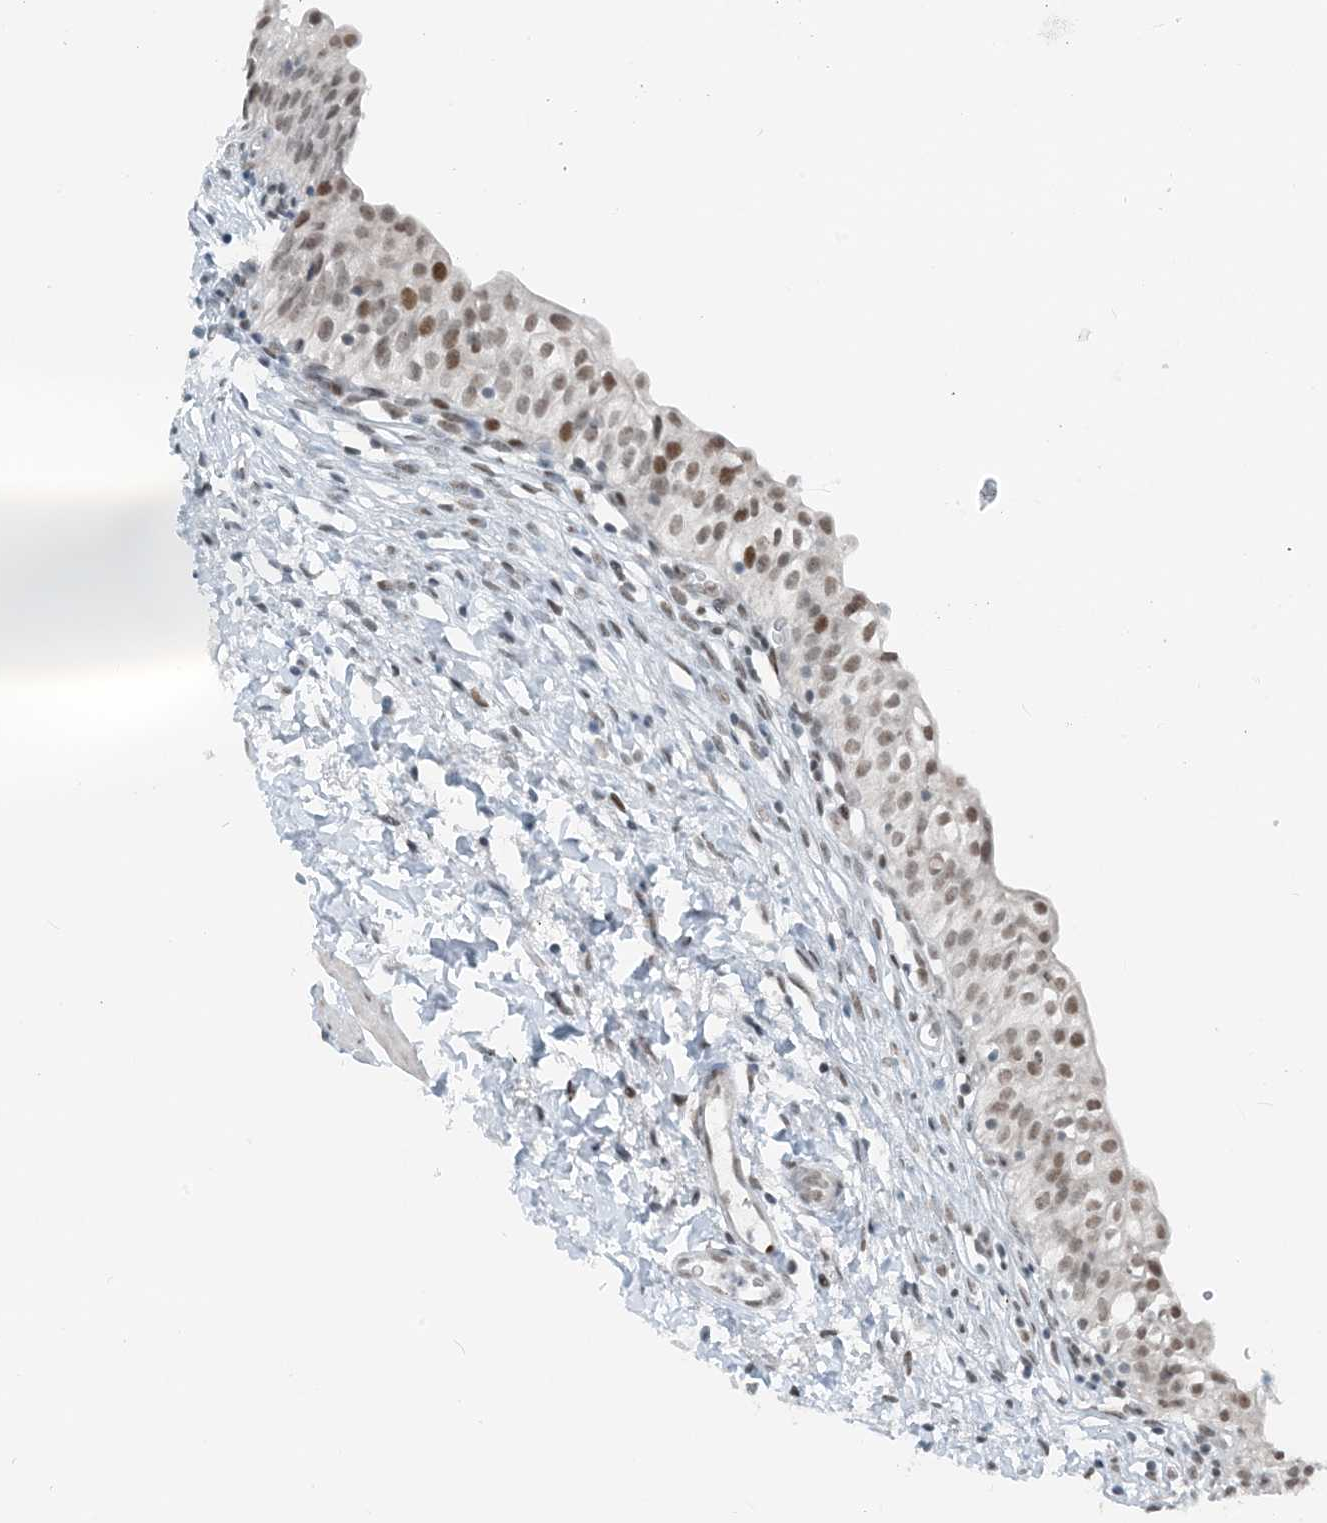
{"staining": {"intensity": "moderate", "quantity": ">75%", "location": "nuclear"}, "tissue": "urinary bladder", "cell_type": "Urothelial cells", "image_type": "normal", "snomed": [{"axis": "morphology", "description": "Normal tissue, NOS"}, {"axis": "topography", "description": "Urinary bladder"}], "caption": "This histopathology image displays unremarkable urinary bladder stained with immunohistochemistry to label a protein in brown. The nuclear of urothelial cells show moderate positivity for the protein. Nuclei are counter-stained blue.", "gene": "ZNF500", "patient": {"sex": "male", "age": 55}}